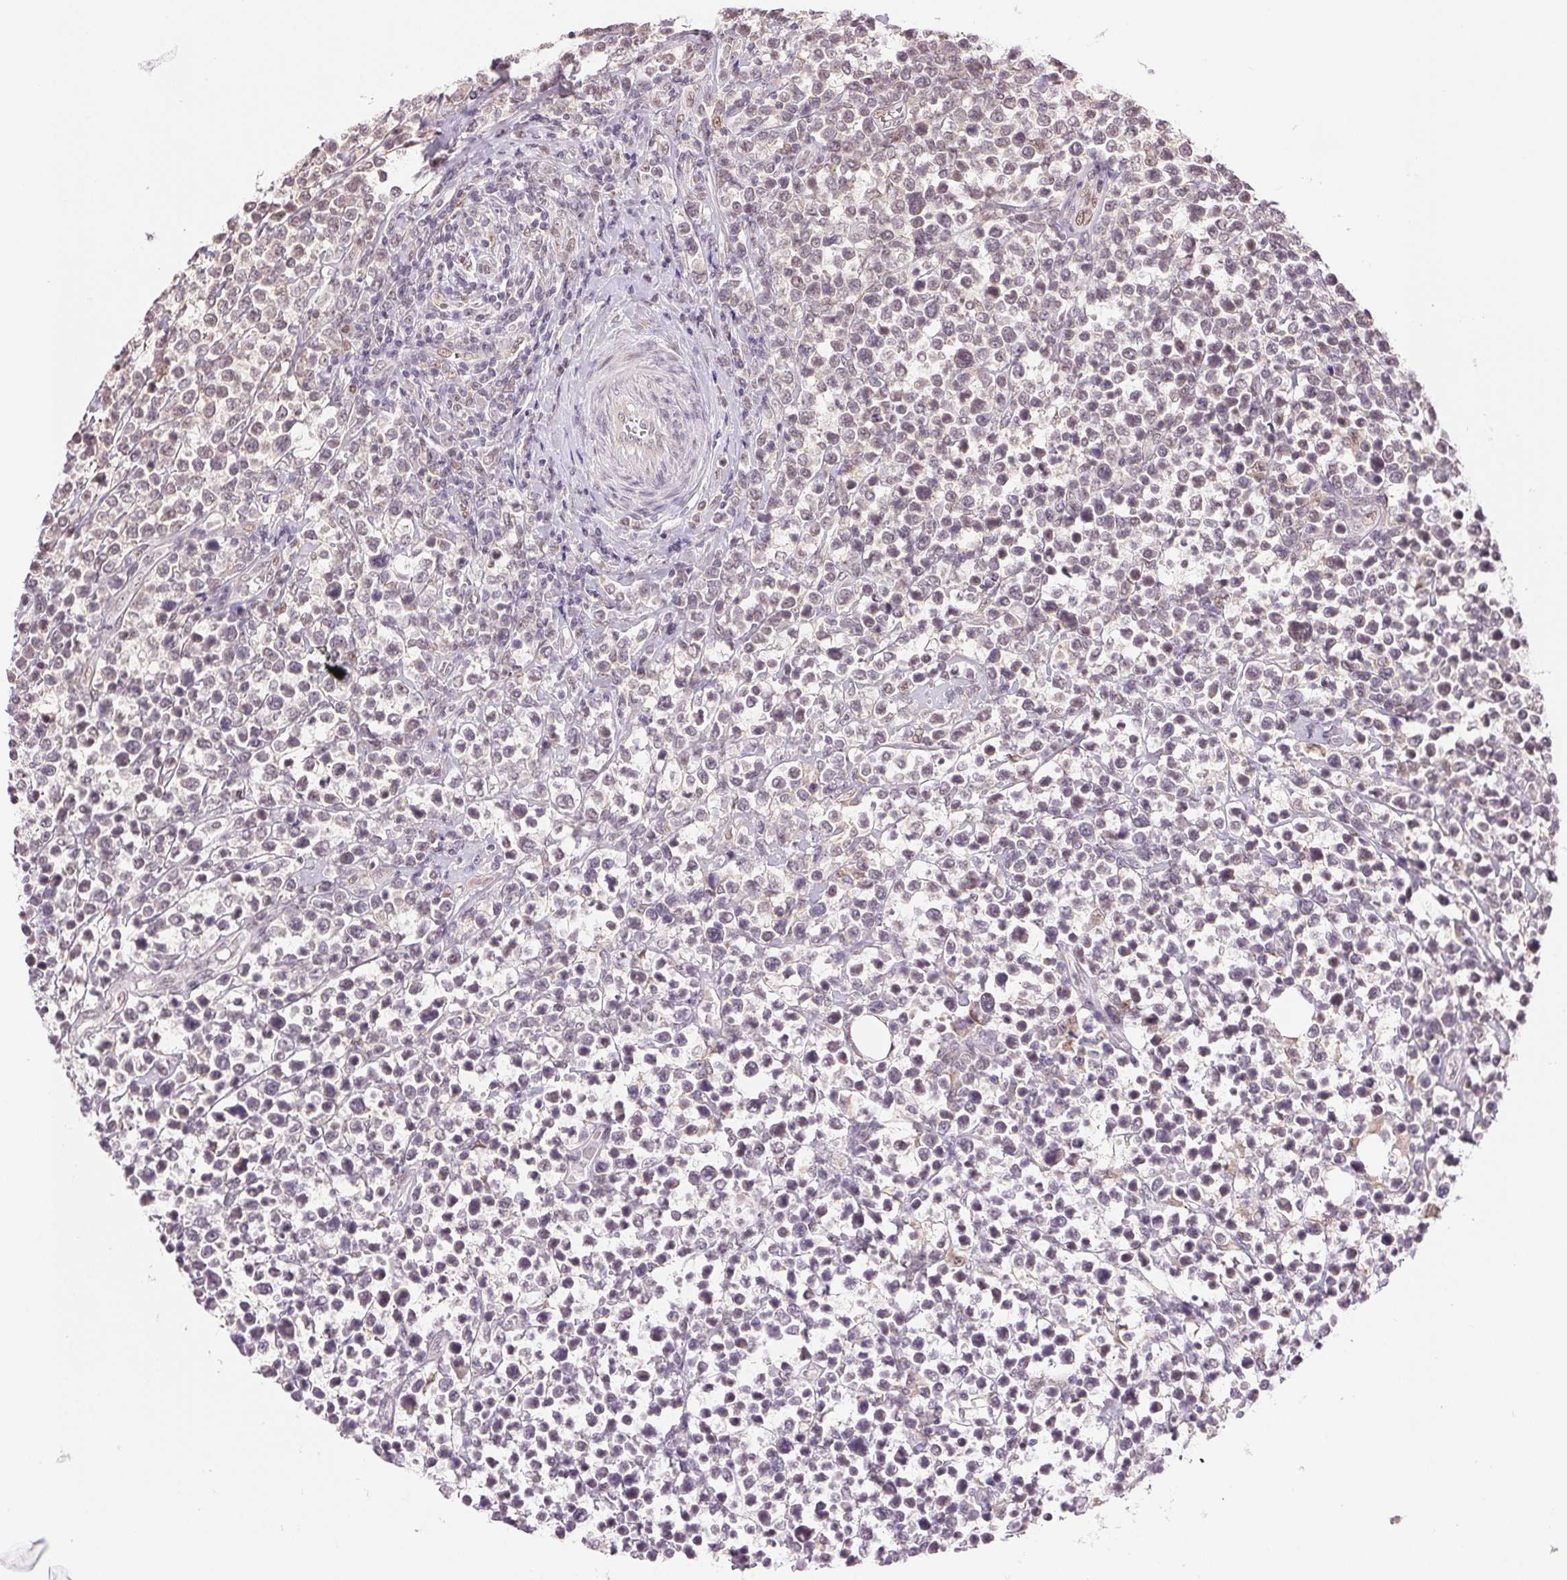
{"staining": {"intensity": "weak", "quantity": "<25%", "location": "nuclear"}, "tissue": "lymphoma", "cell_type": "Tumor cells", "image_type": "cancer", "snomed": [{"axis": "morphology", "description": "Malignant lymphoma, non-Hodgkin's type, High grade"}, {"axis": "topography", "description": "Soft tissue"}], "caption": "Tumor cells are negative for brown protein staining in high-grade malignant lymphoma, non-Hodgkin's type.", "gene": "GRHL3", "patient": {"sex": "female", "age": 56}}